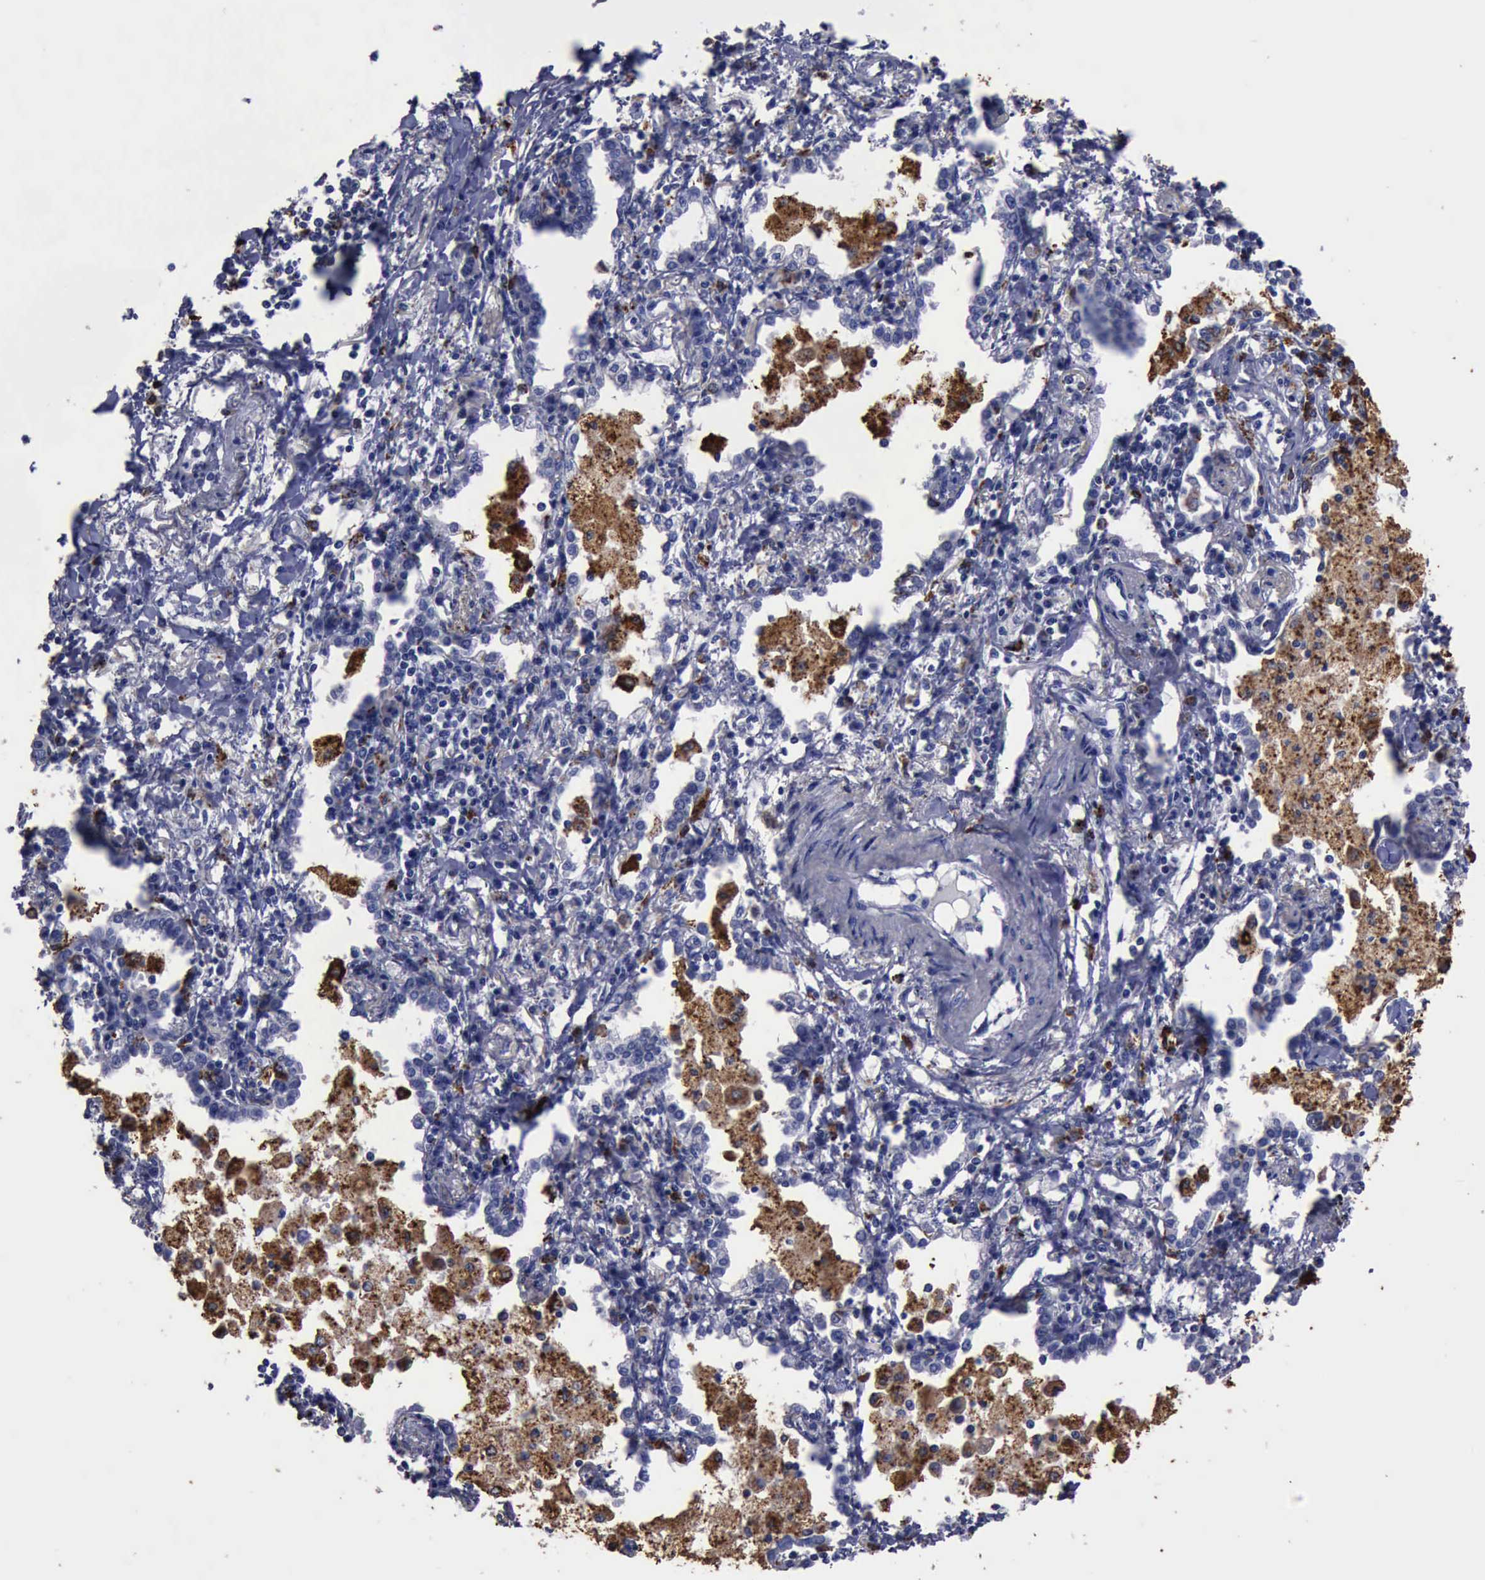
{"staining": {"intensity": "moderate", "quantity": "25%-75%", "location": "cytoplasmic/membranous"}, "tissue": "lung cancer", "cell_type": "Tumor cells", "image_type": "cancer", "snomed": [{"axis": "morphology", "description": "Adenocarcinoma, NOS"}, {"axis": "topography", "description": "Lung"}], "caption": "Moderate cytoplasmic/membranous staining is seen in approximately 25%-75% of tumor cells in lung cancer (adenocarcinoma). The protein is shown in brown color, while the nuclei are stained blue.", "gene": "CTSD", "patient": {"sex": "male", "age": 60}}